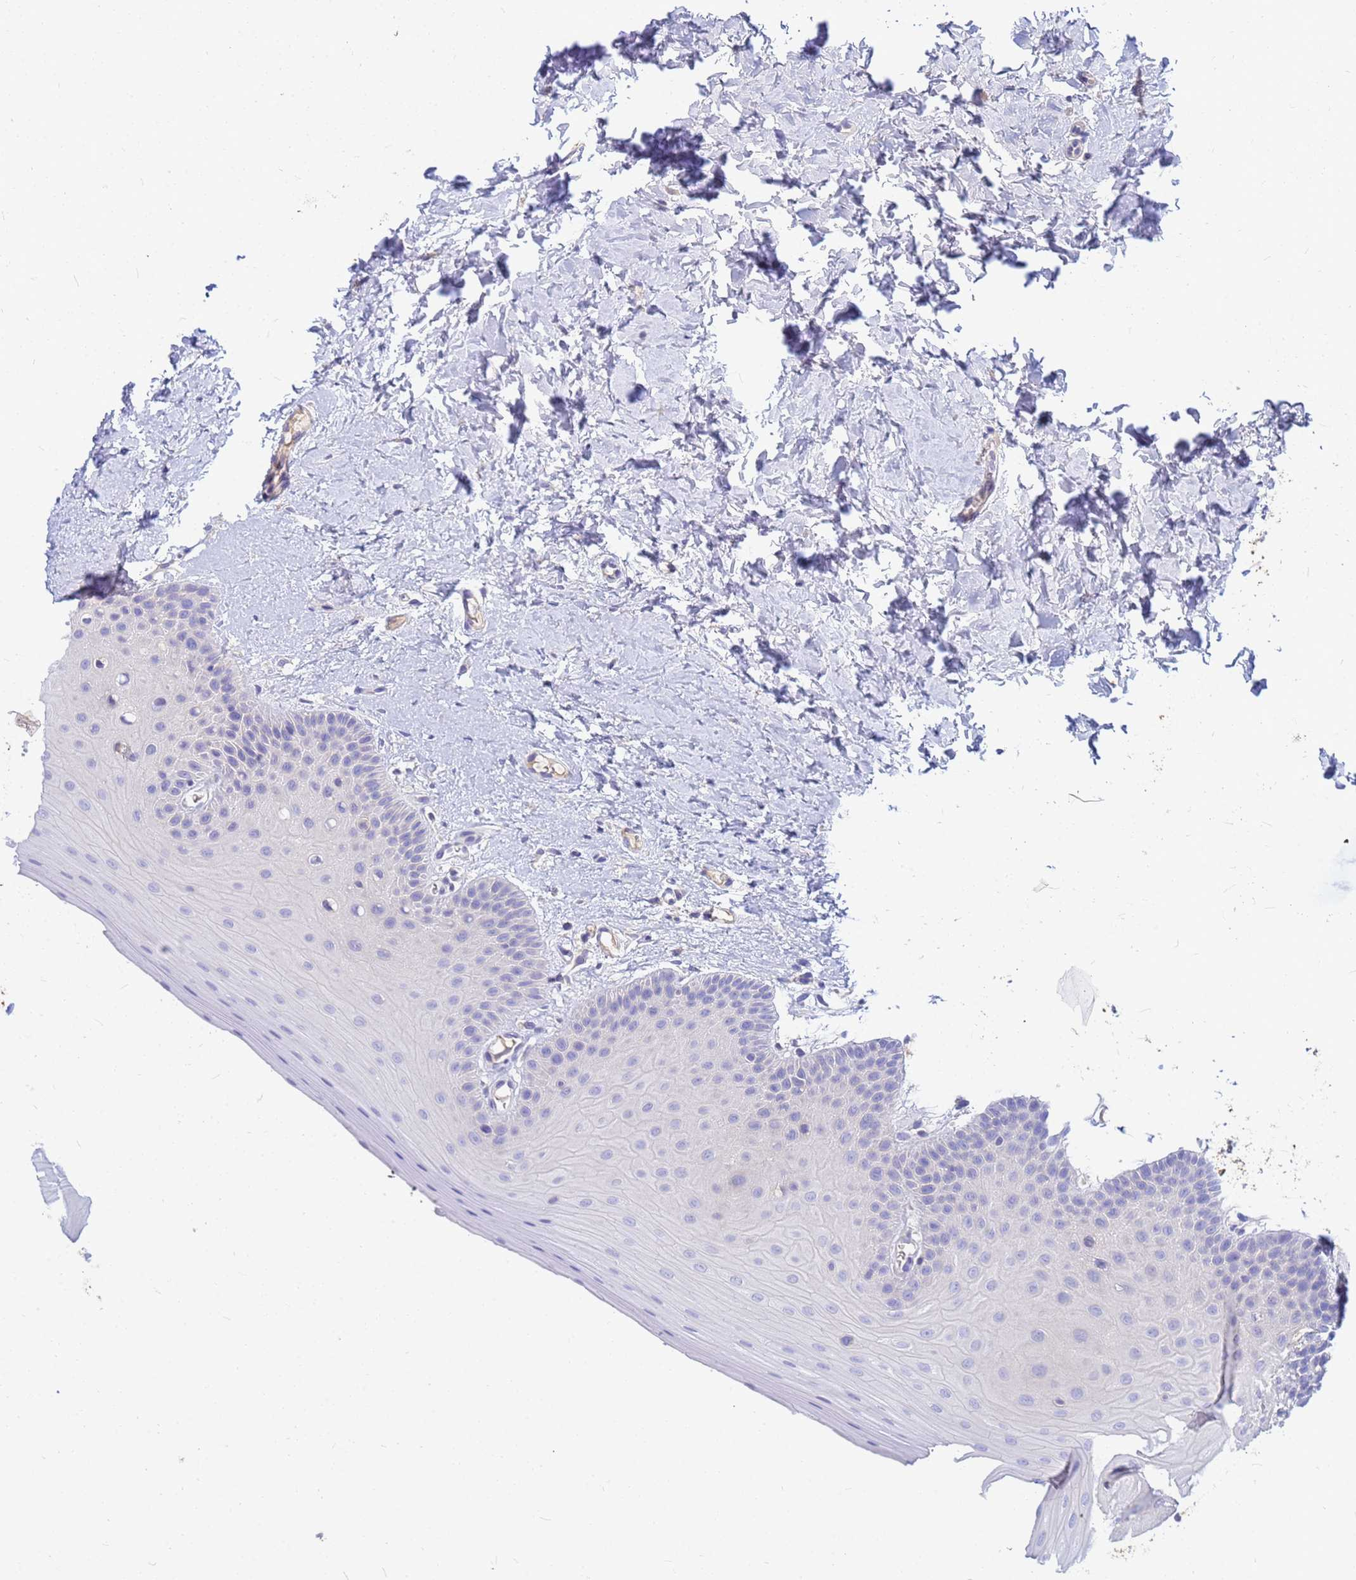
{"staining": {"intensity": "negative", "quantity": "none", "location": "none"}, "tissue": "oral mucosa", "cell_type": "Squamous epithelial cells", "image_type": "normal", "snomed": [{"axis": "morphology", "description": "Normal tissue, NOS"}, {"axis": "topography", "description": "Oral tissue"}], "caption": "Photomicrograph shows no significant protein expression in squamous epithelial cells of benign oral mucosa.", "gene": "DPRX", "patient": {"sex": "female", "age": 67}}